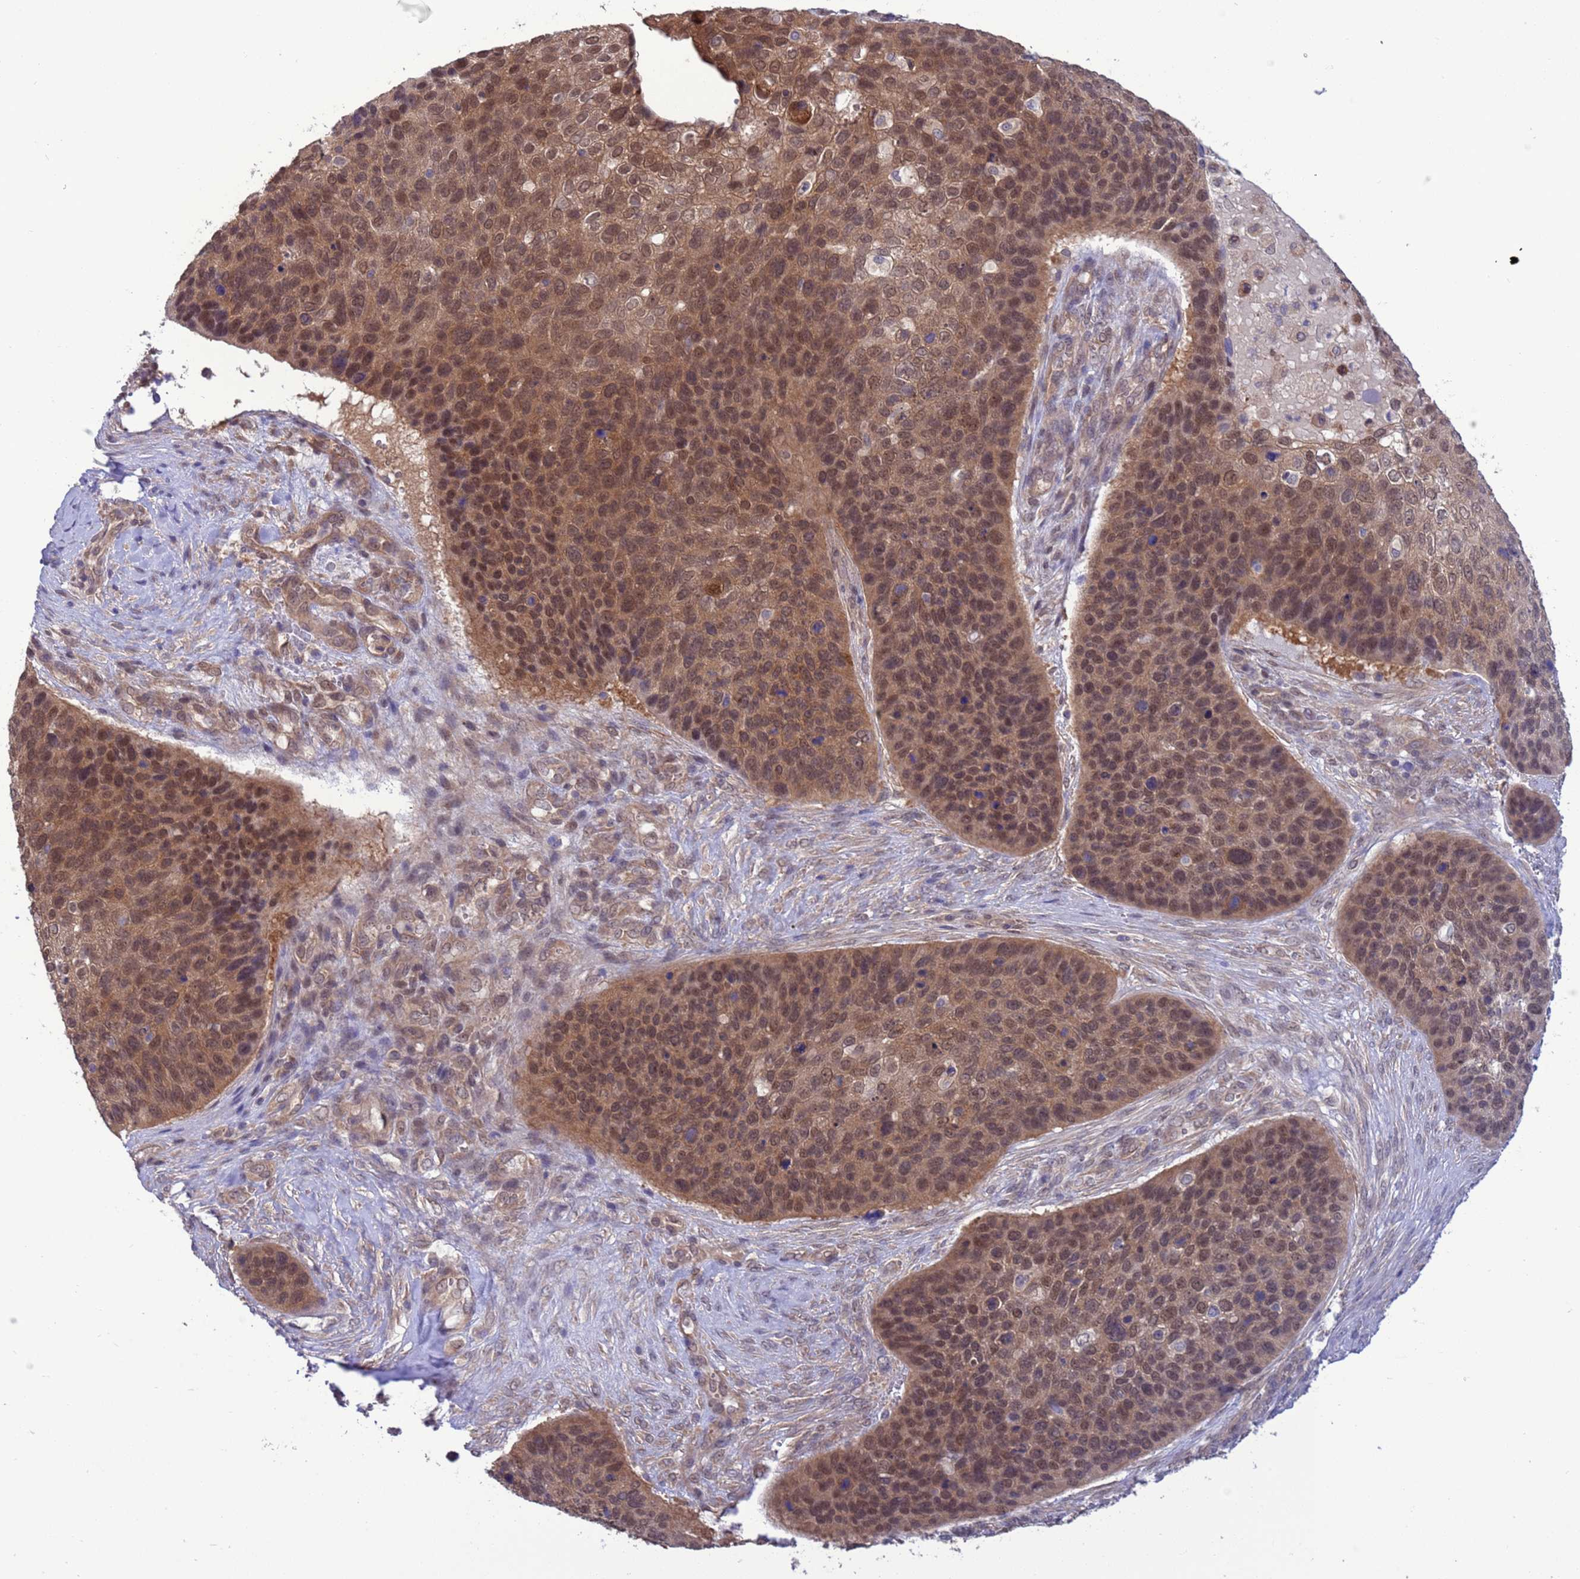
{"staining": {"intensity": "moderate", "quantity": ">75%", "location": "cytoplasmic/membranous,nuclear"}, "tissue": "skin cancer", "cell_type": "Tumor cells", "image_type": "cancer", "snomed": [{"axis": "morphology", "description": "Basal cell carcinoma"}, {"axis": "topography", "description": "Skin"}], "caption": "Brown immunohistochemical staining in basal cell carcinoma (skin) shows moderate cytoplasmic/membranous and nuclear positivity in about >75% of tumor cells.", "gene": "ZNF461", "patient": {"sex": "female", "age": 74}}